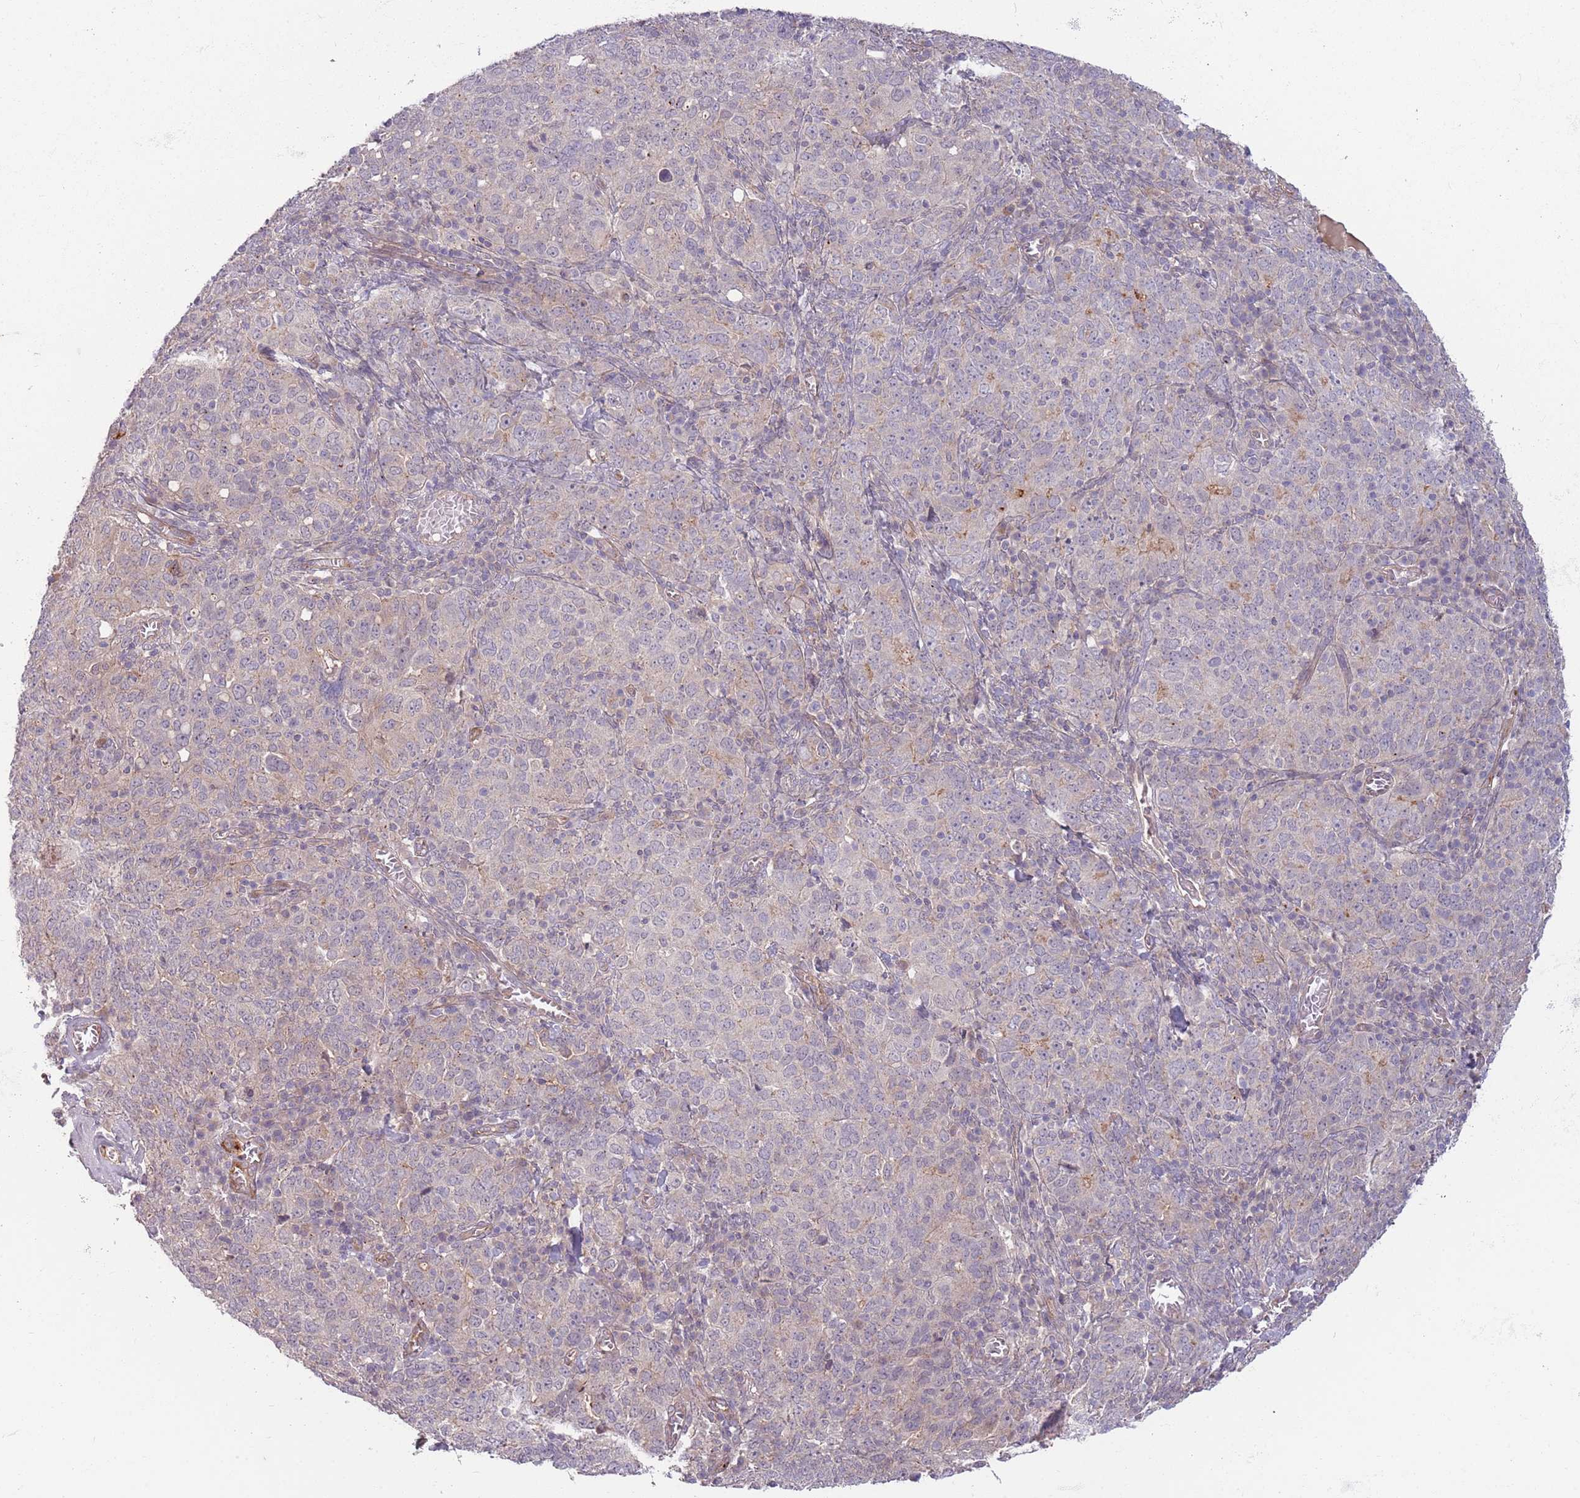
{"staining": {"intensity": "negative", "quantity": "none", "location": "none"}, "tissue": "ovarian cancer", "cell_type": "Tumor cells", "image_type": "cancer", "snomed": [{"axis": "morphology", "description": "Carcinoma, endometroid"}, {"axis": "topography", "description": "Ovary"}], "caption": "Tumor cells show no significant positivity in ovarian cancer (endometroid carcinoma).", "gene": "SAV1", "patient": {"sex": "female", "age": 62}}